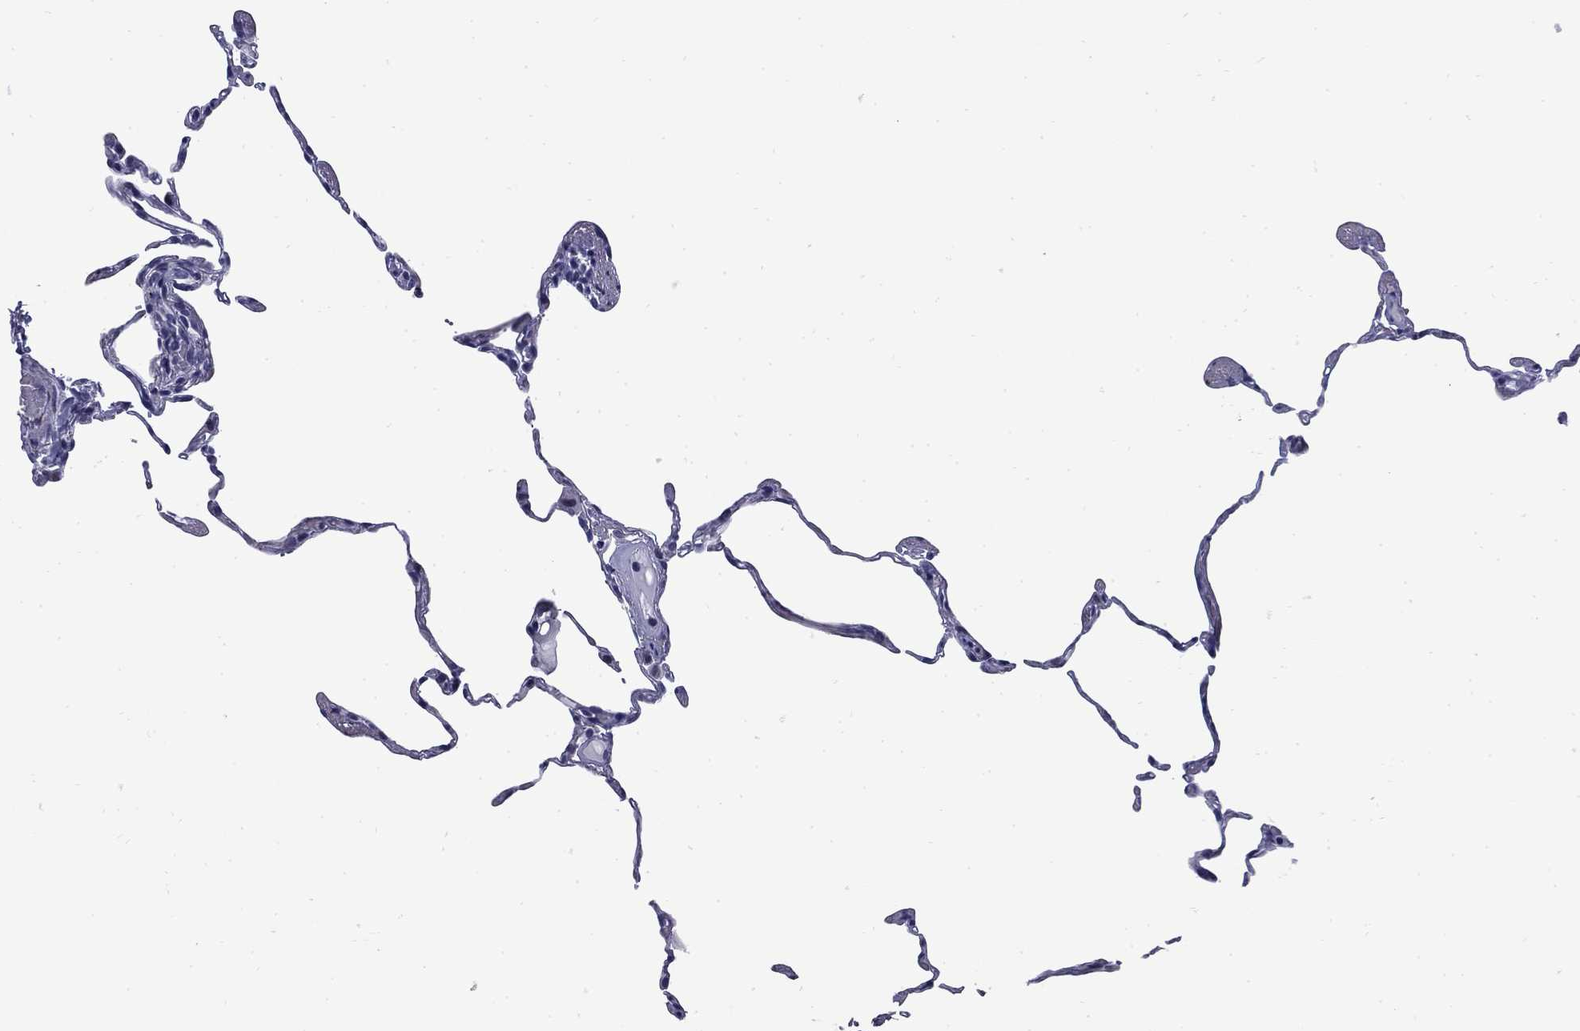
{"staining": {"intensity": "negative", "quantity": "none", "location": "none"}, "tissue": "lung", "cell_type": "Alveolar cells", "image_type": "normal", "snomed": [{"axis": "morphology", "description": "Normal tissue, NOS"}, {"axis": "topography", "description": "Lung"}], "caption": "IHC of unremarkable lung displays no positivity in alveolar cells. The staining was performed using DAB (3,3'-diaminobenzidine) to visualize the protein expression in brown, while the nuclei were stained in blue with hematoxylin (Magnification: 20x).", "gene": "MGARP", "patient": {"sex": "female", "age": 57}}